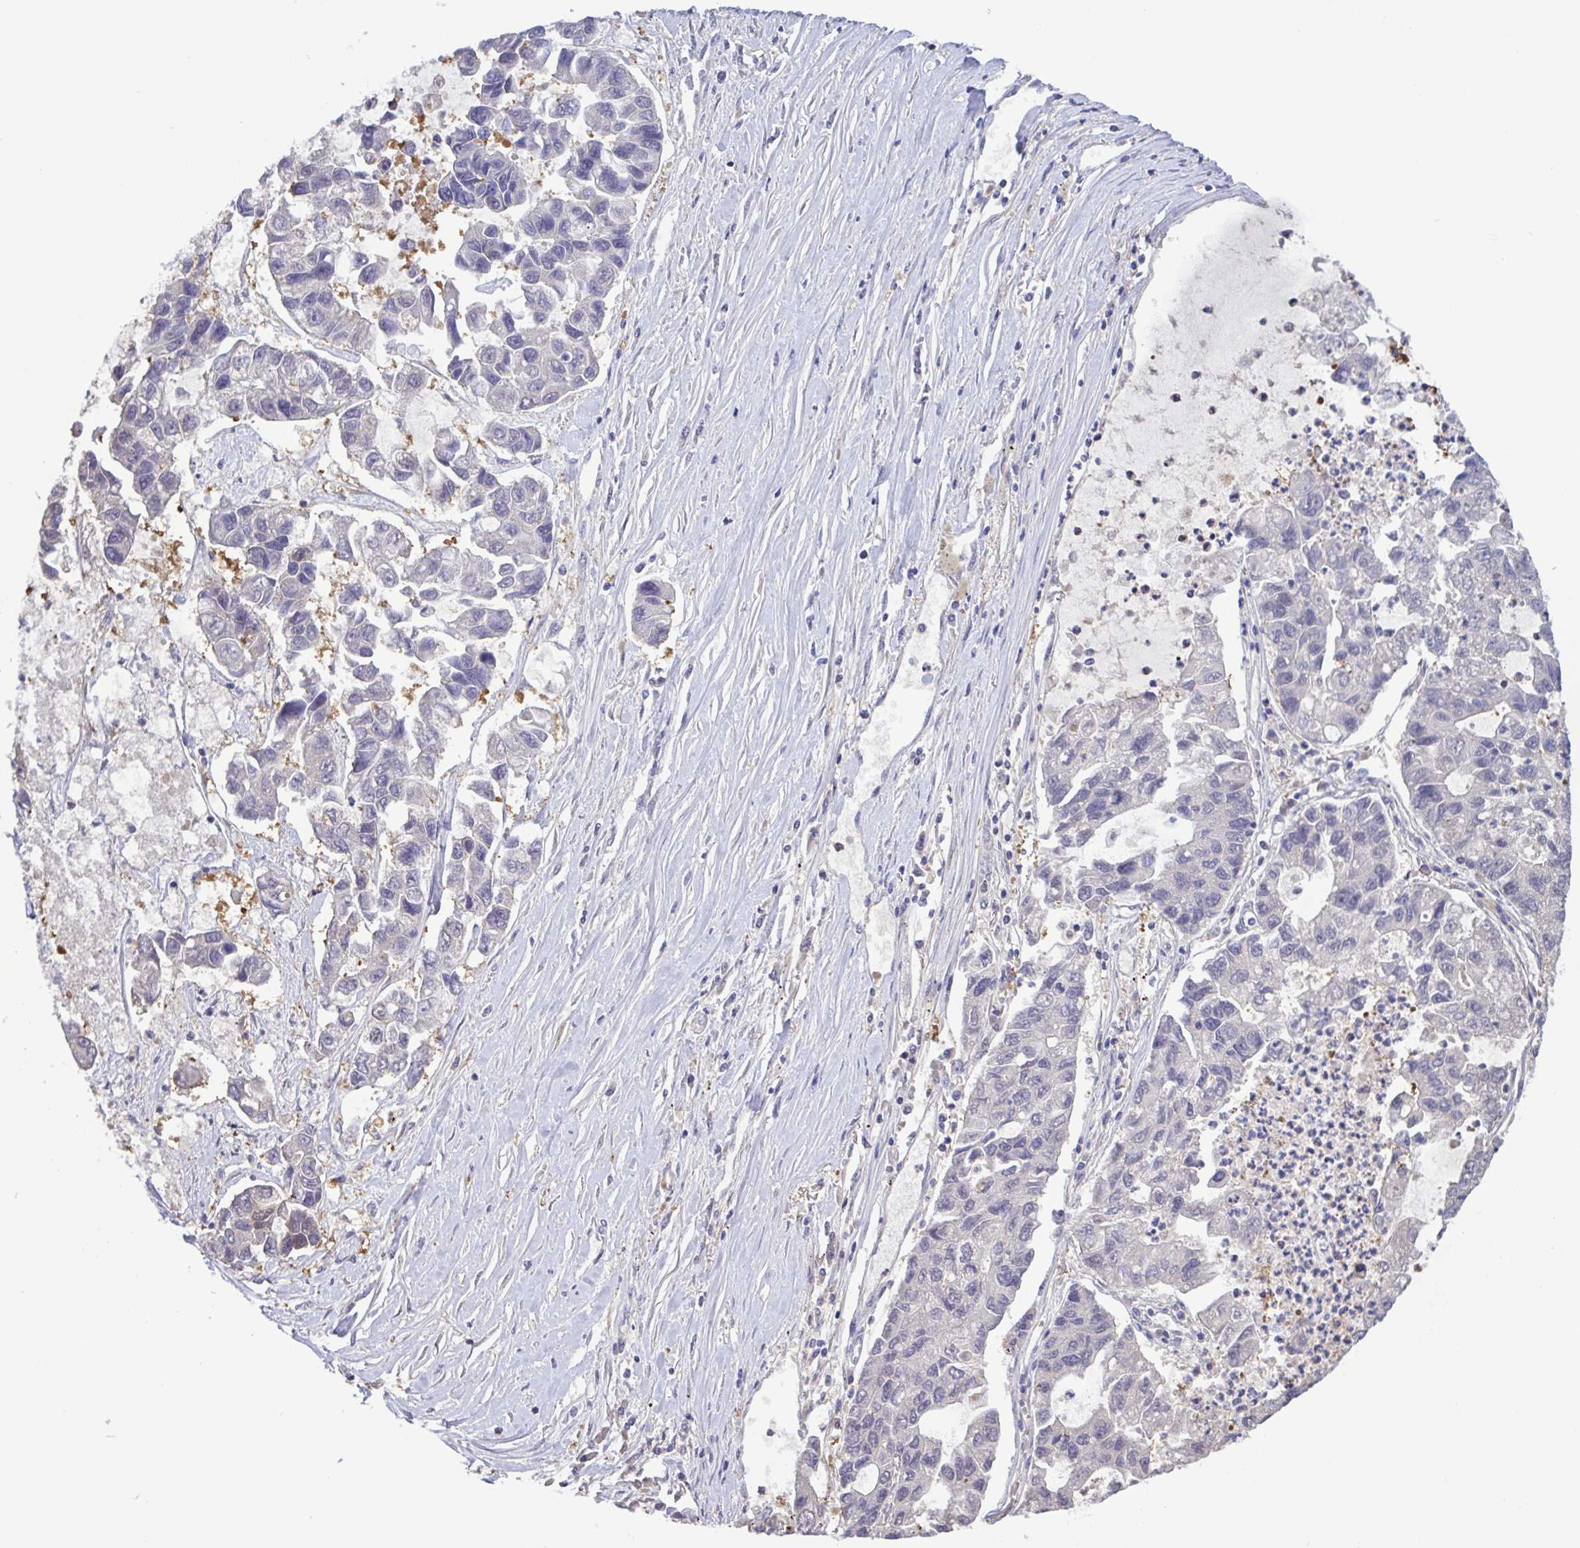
{"staining": {"intensity": "negative", "quantity": "none", "location": "none"}, "tissue": "lung cancer", "cell_type": "Tumor cells", "image_type": "cancer", "snomed": [{"axis": "morphology", "description": "Adenocarcinoma, NOS"}, {"axis": "topography", "description": "Bronchus"}, {"axis": "topography", "description": "Lung"}], "caption": "DAB (3,3'-diaminobenzidine) immunohistochemical staining of adenocarcinoma (lung) shows no significant staining in tumor cells.", "gene": "LDHC", "patient": {"sex": "female", "age": 51}}